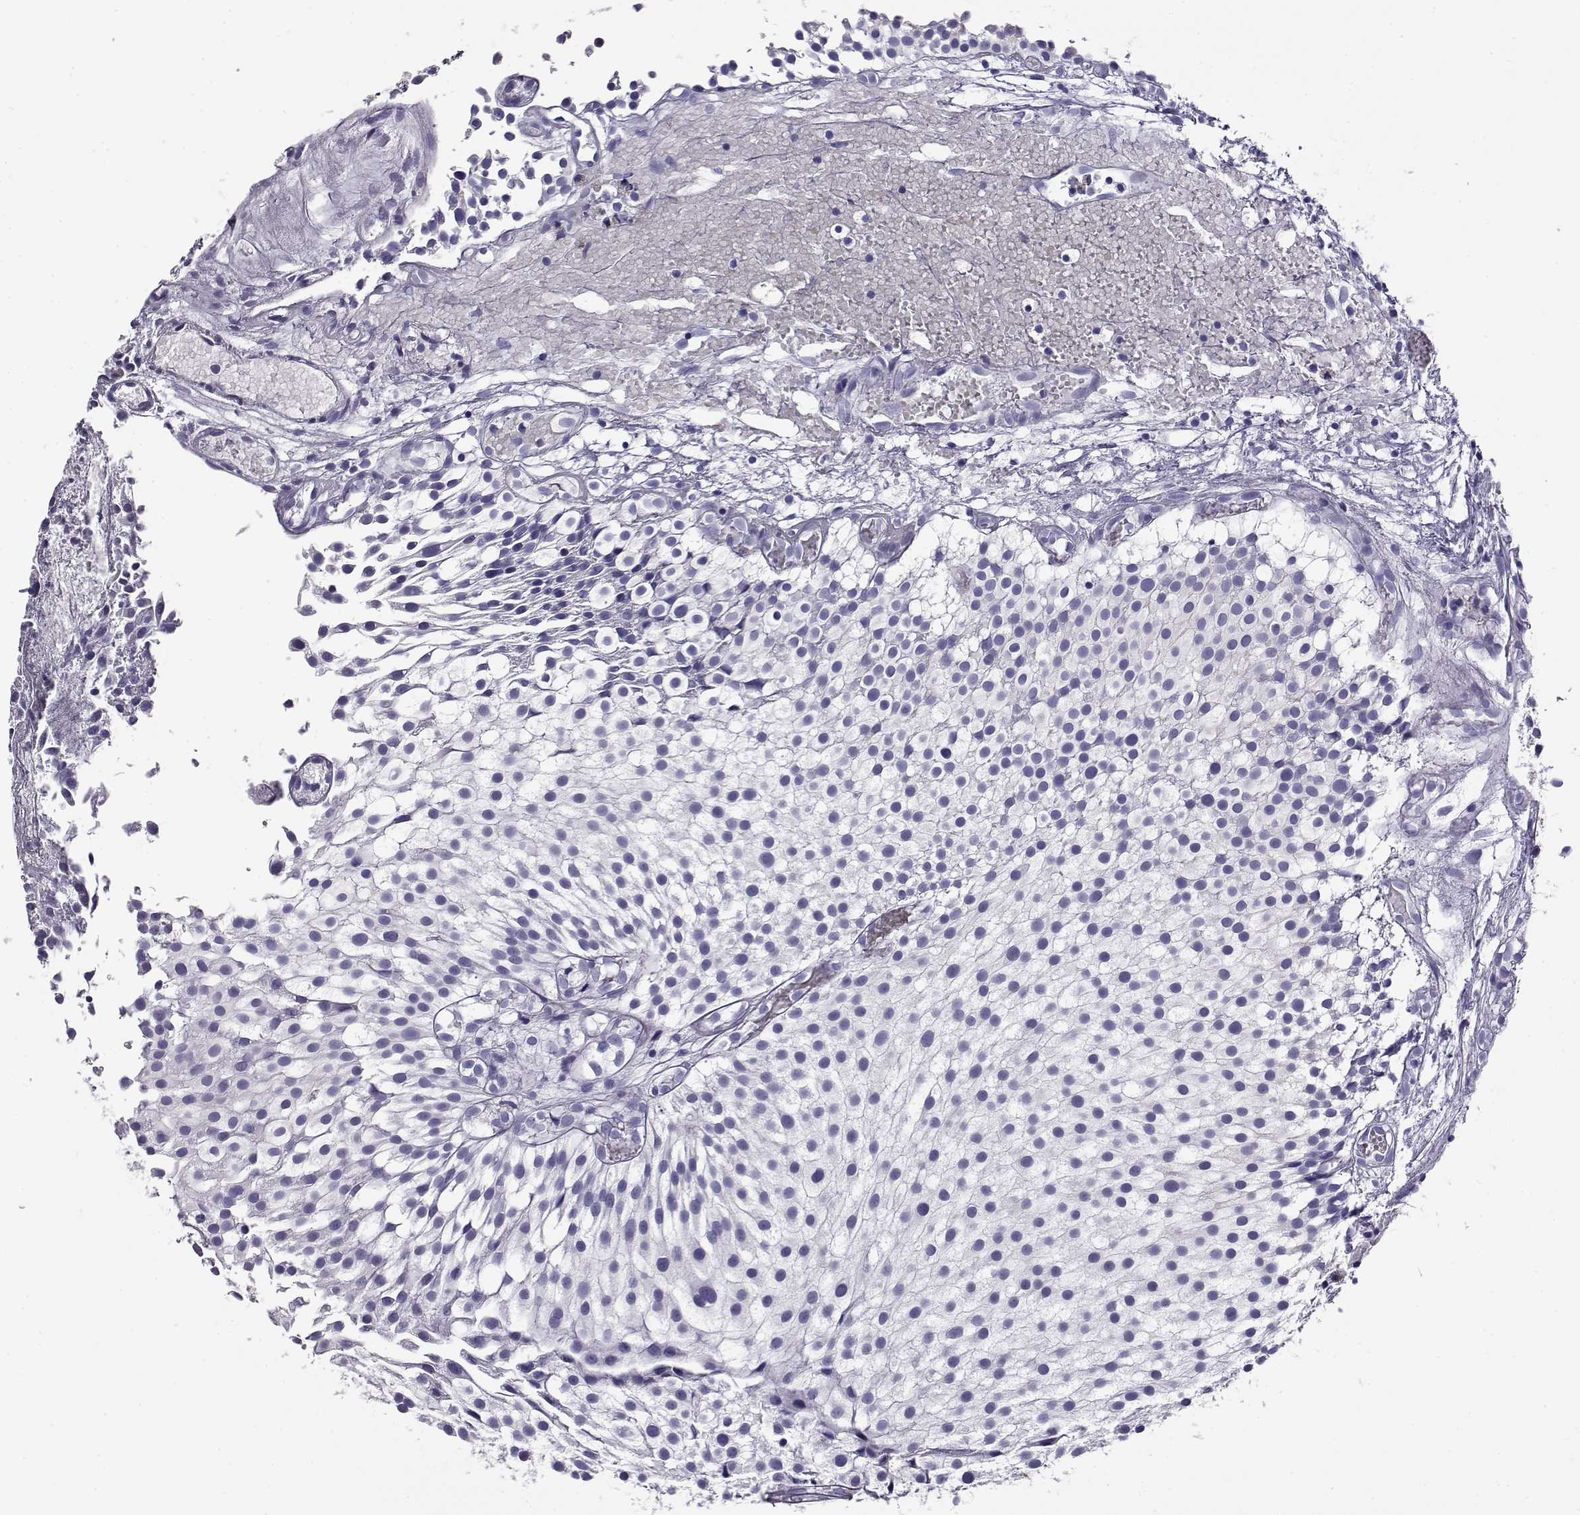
{"staining": {"intensity": "negative", "quantity": "none", "location": "none"}, "tissue": "urothelial cancer", "cell_type": "Tumor cells", "image_type": "cancer", "snomed": [{"axis": "morphology", "description": "Urothelial carcinoma, Low grade"}, {"axis": "topography", "description": "Urinary bladder"}], "caption": "Photomicrograph shows no protein expression in tumor cells of urothelial cancer tissue.", "gene": "CABS1", "patient": {"sex": "male", "age": 79}}